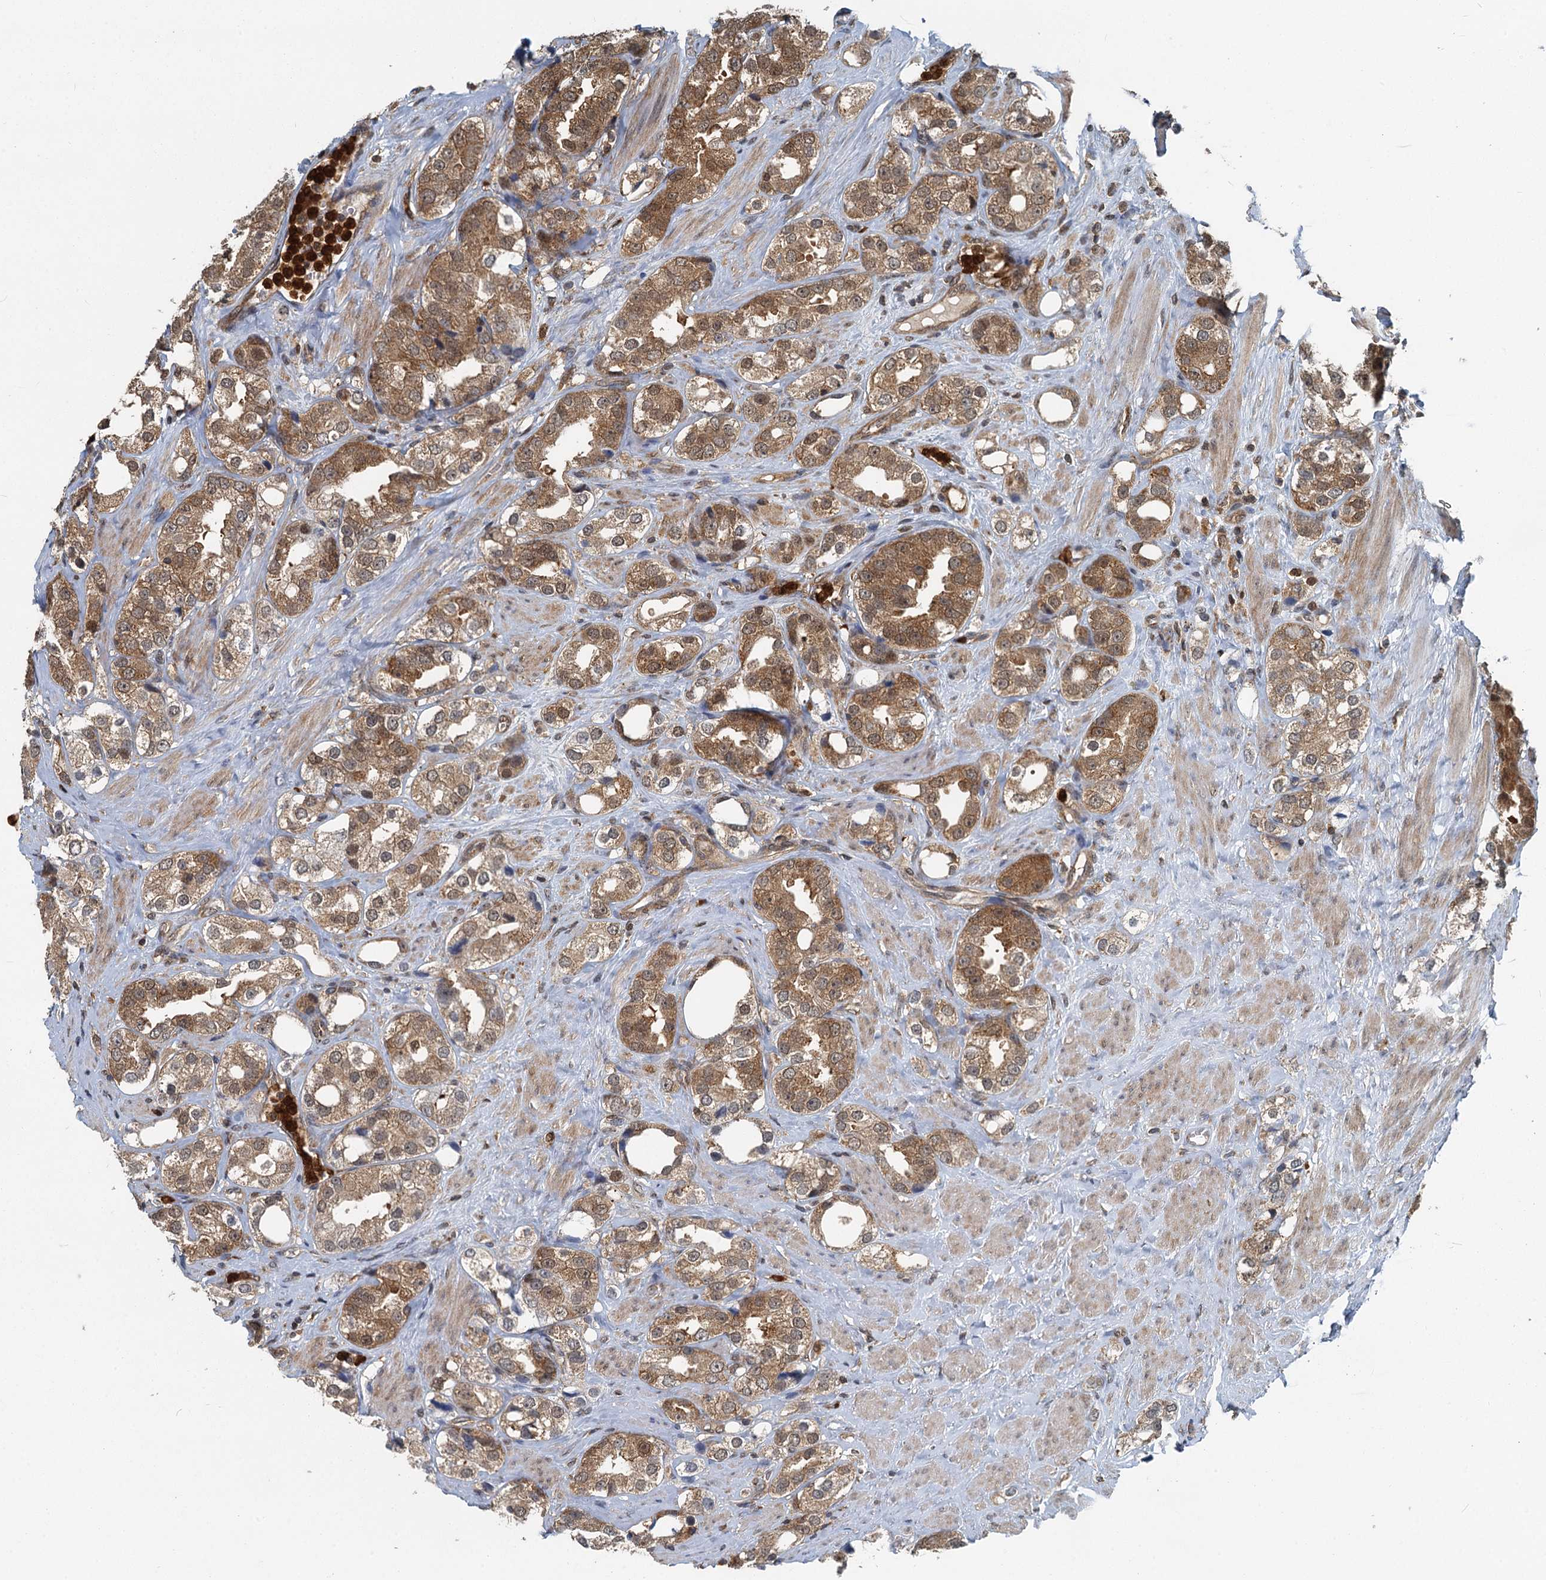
{"staining": {"intensity": "moderate", "quantity": ">75%", "location": "cytoplasmic/membranous"}, "tissue": "prostate cancer", "cell_type": "Tumor cells", "image_type": "cancer", "snomed": [{"axis": "morphology", "description": "Adenocarcinoma, NOS"}, {"axis": "topography", "description": "Prostate"}], "caption": "This is an image of immunohistochemistry (IHC) staining of adenocarcinoma (prostate), which shows moderate expression in the cytoplasmic/membranous of tumor cells.", "gene": "GPI", "patient": {"sex": "male", "age": 79}}